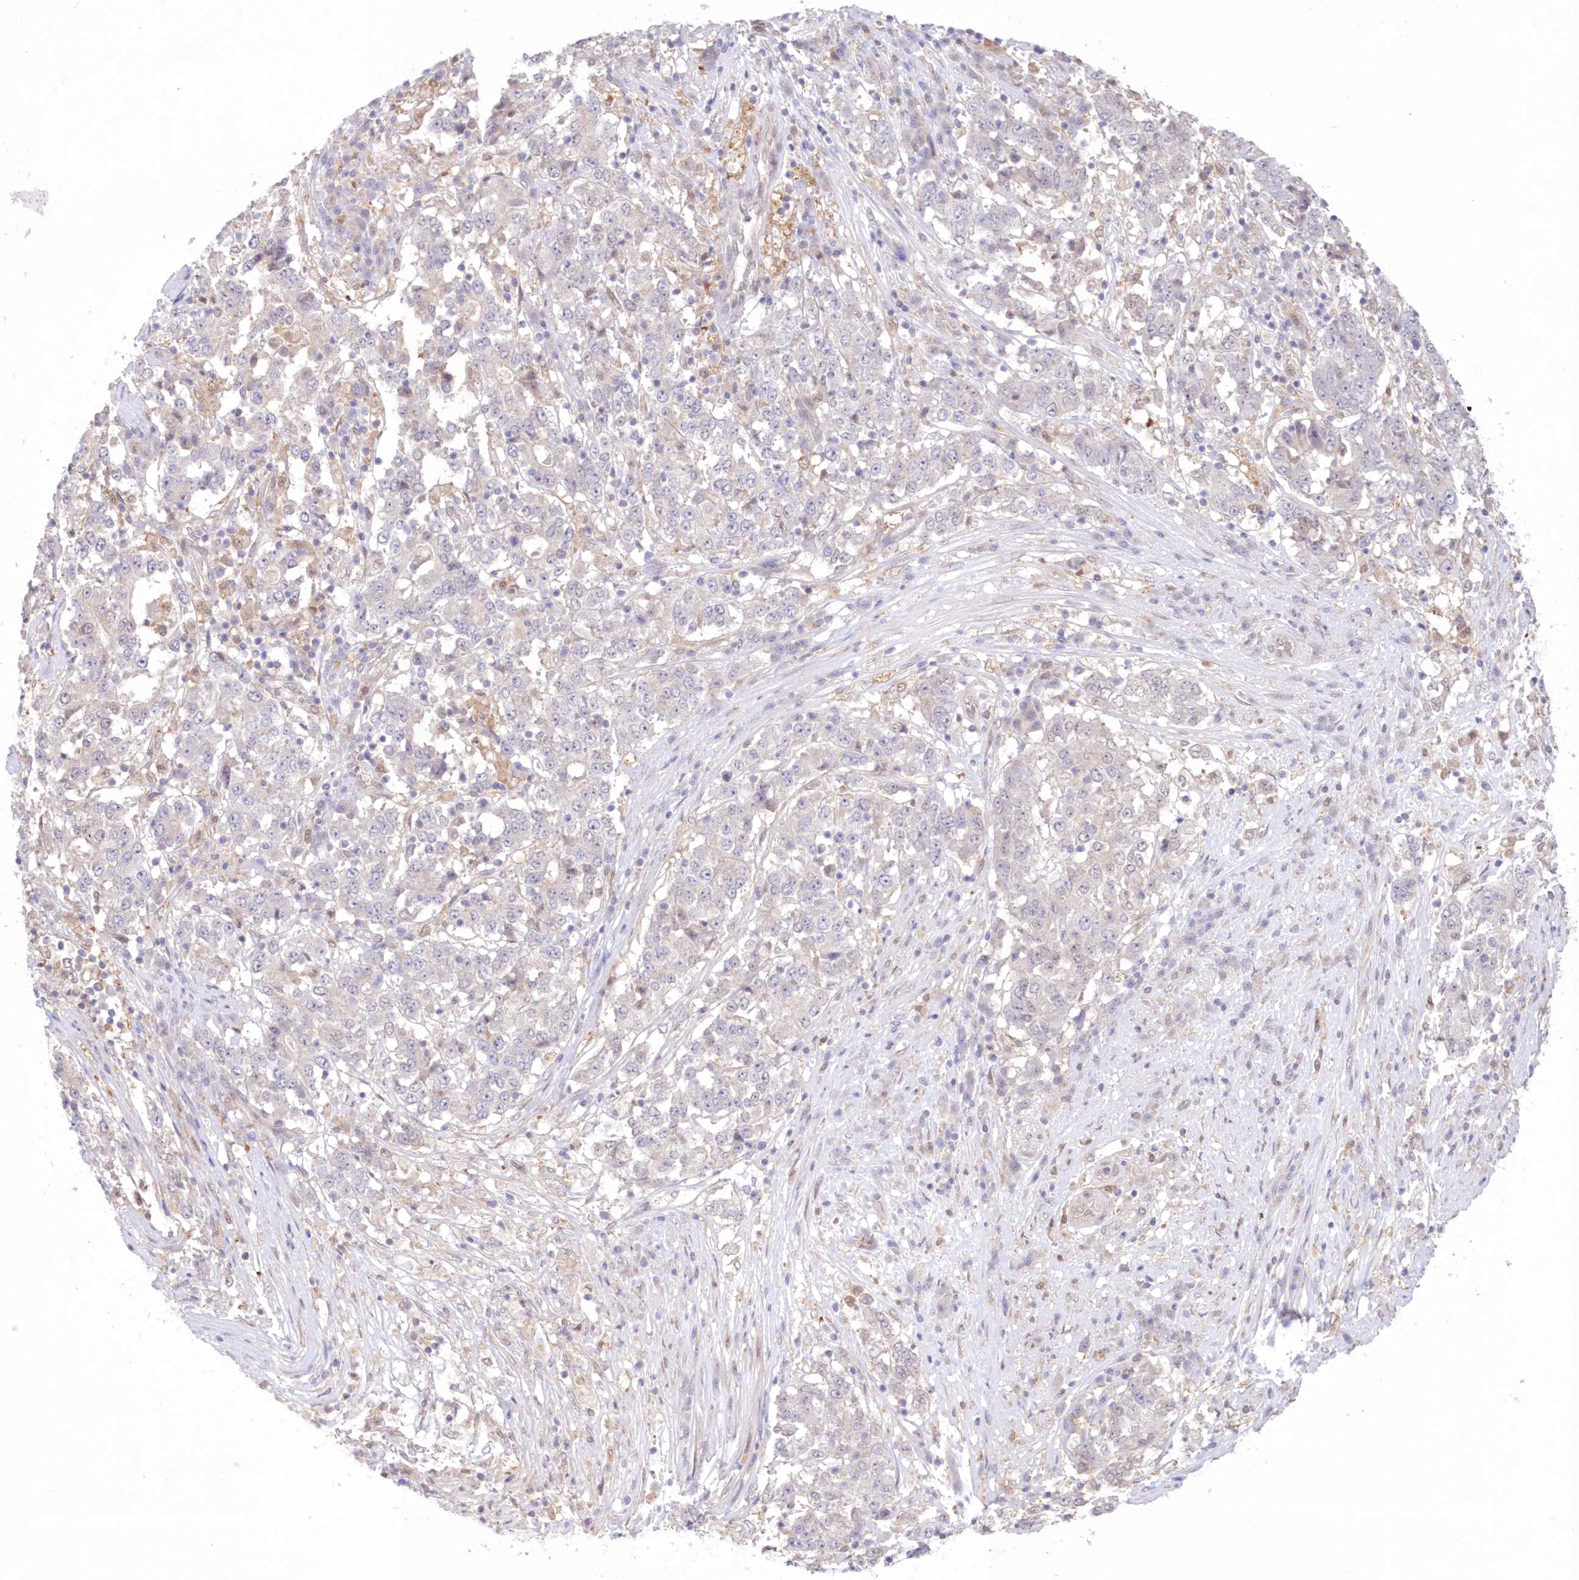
{"staining": {"intensity": "negative", "quantity": "none", "location": "none"}, "tissue": "stomach cancer", "cell_type": "Tumor cells", "image_type": "cancer", "snomed": [{"axis": "morphology", "description": "Adenocarcinoma, NOS"}, {"axis": "topography", "description": "Stomach"}], "caption": "Stomach cancer (adenocarcinoma) stained for a protein using IHC demonstrates no staining tumor cells.", "gene": "RNPEP", "patient": {"sex": "male", "age": 59}}